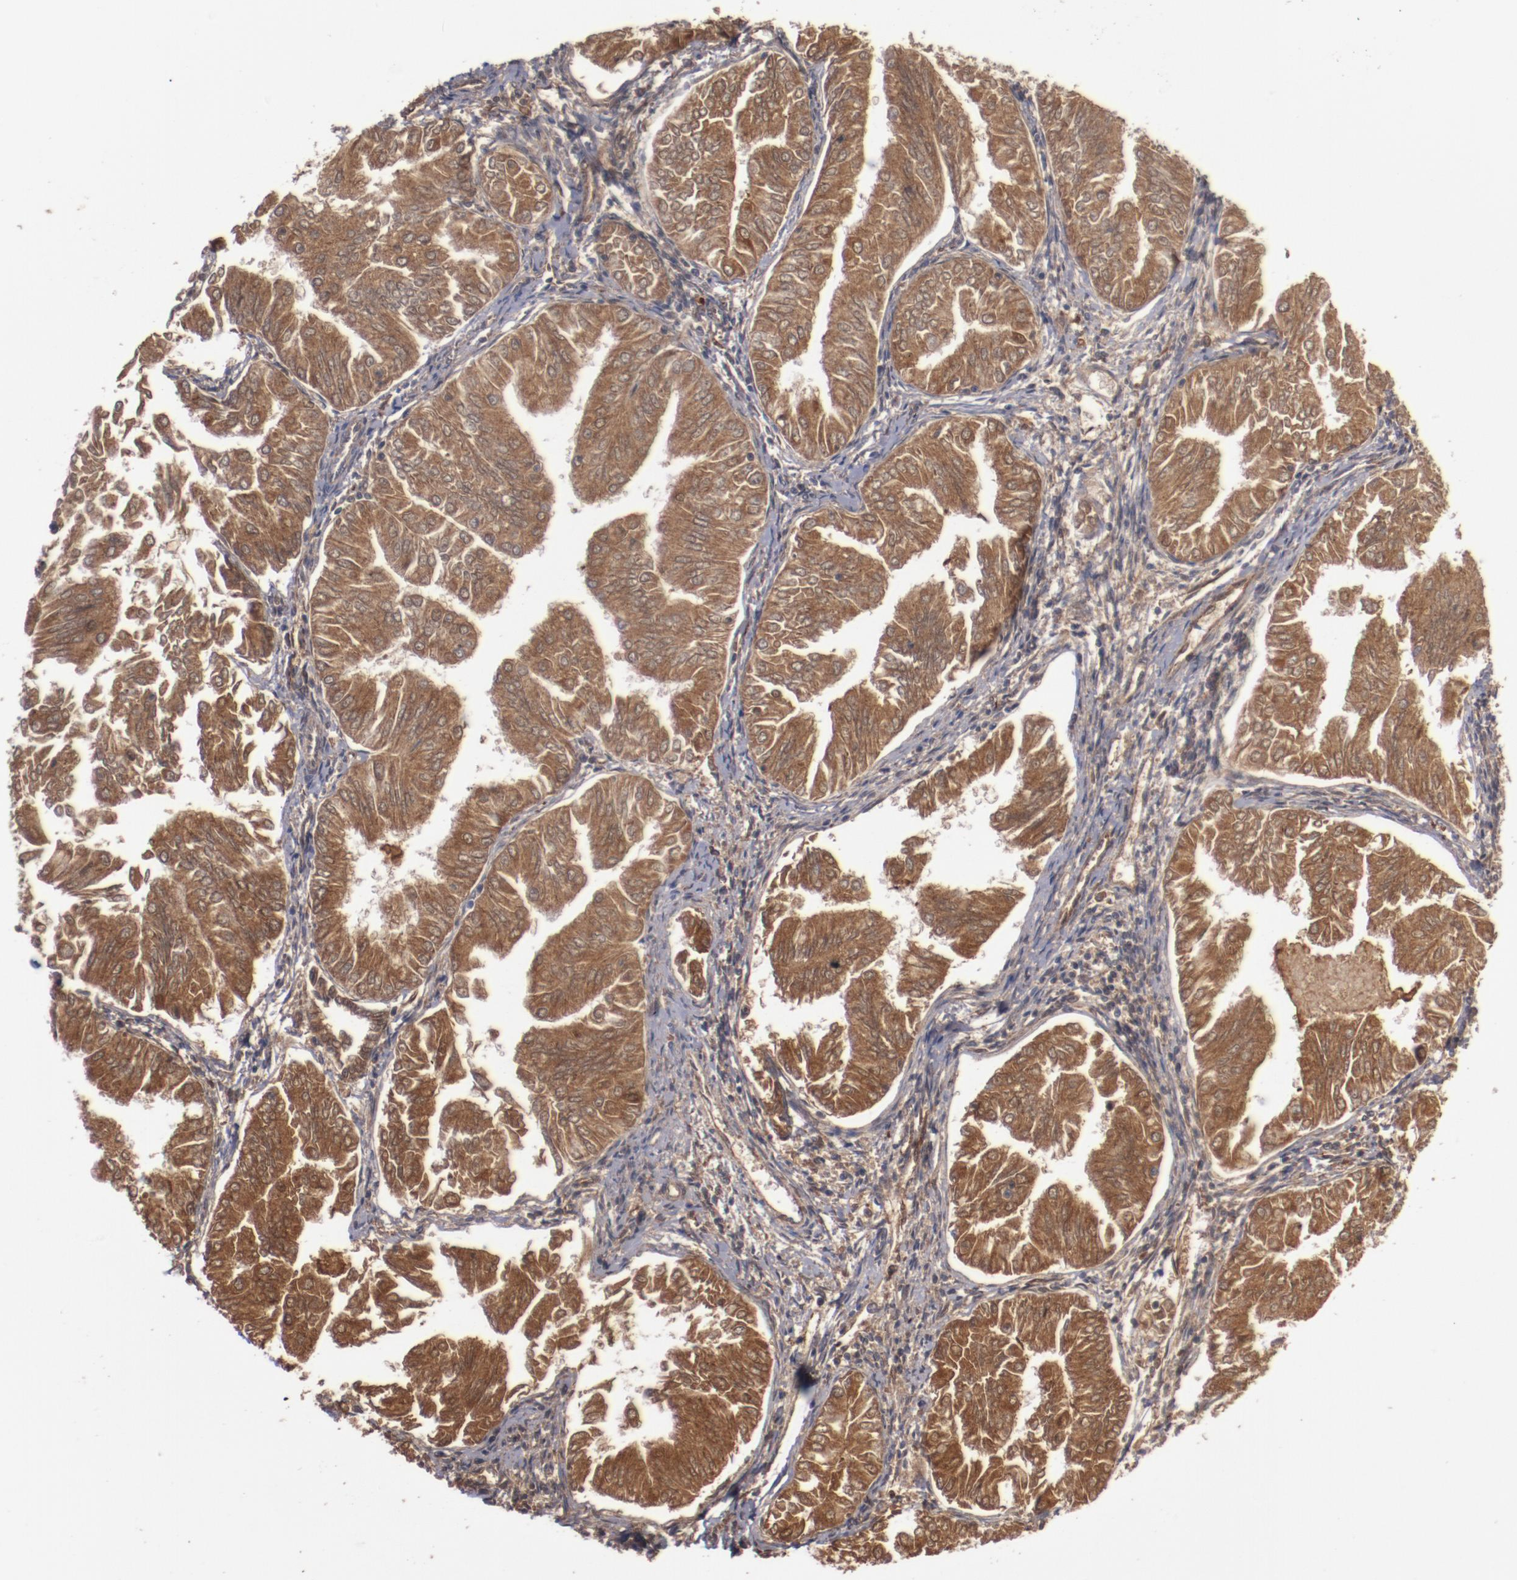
{"staining": {"intensity": "strong", "quantity": ">75%", "location": "cytoplasmic/membranous"}, "tissue": "endometrial cancer", "cell_type": "Tumor cells", "image_type": "cancer", "snomed": [{"axis": "morphology", "description": "Adenocarcinoma, NOS"}, {"axis": "topography", "description": "Endometrium"}], "caption": "The photomicrograph shows a brown stain indicating the presence of a protein in the cytoplasmic/membranous of tumor cells in endometrial adenocarcinoma. The staining was performed using DAB to visualize the protein expression in brown, while the nuclei were stained in blue with hematoxylin (Magnification: 20x).", "gene": "DIPK2B", "patient": {"sex": "female", "age": 53}}